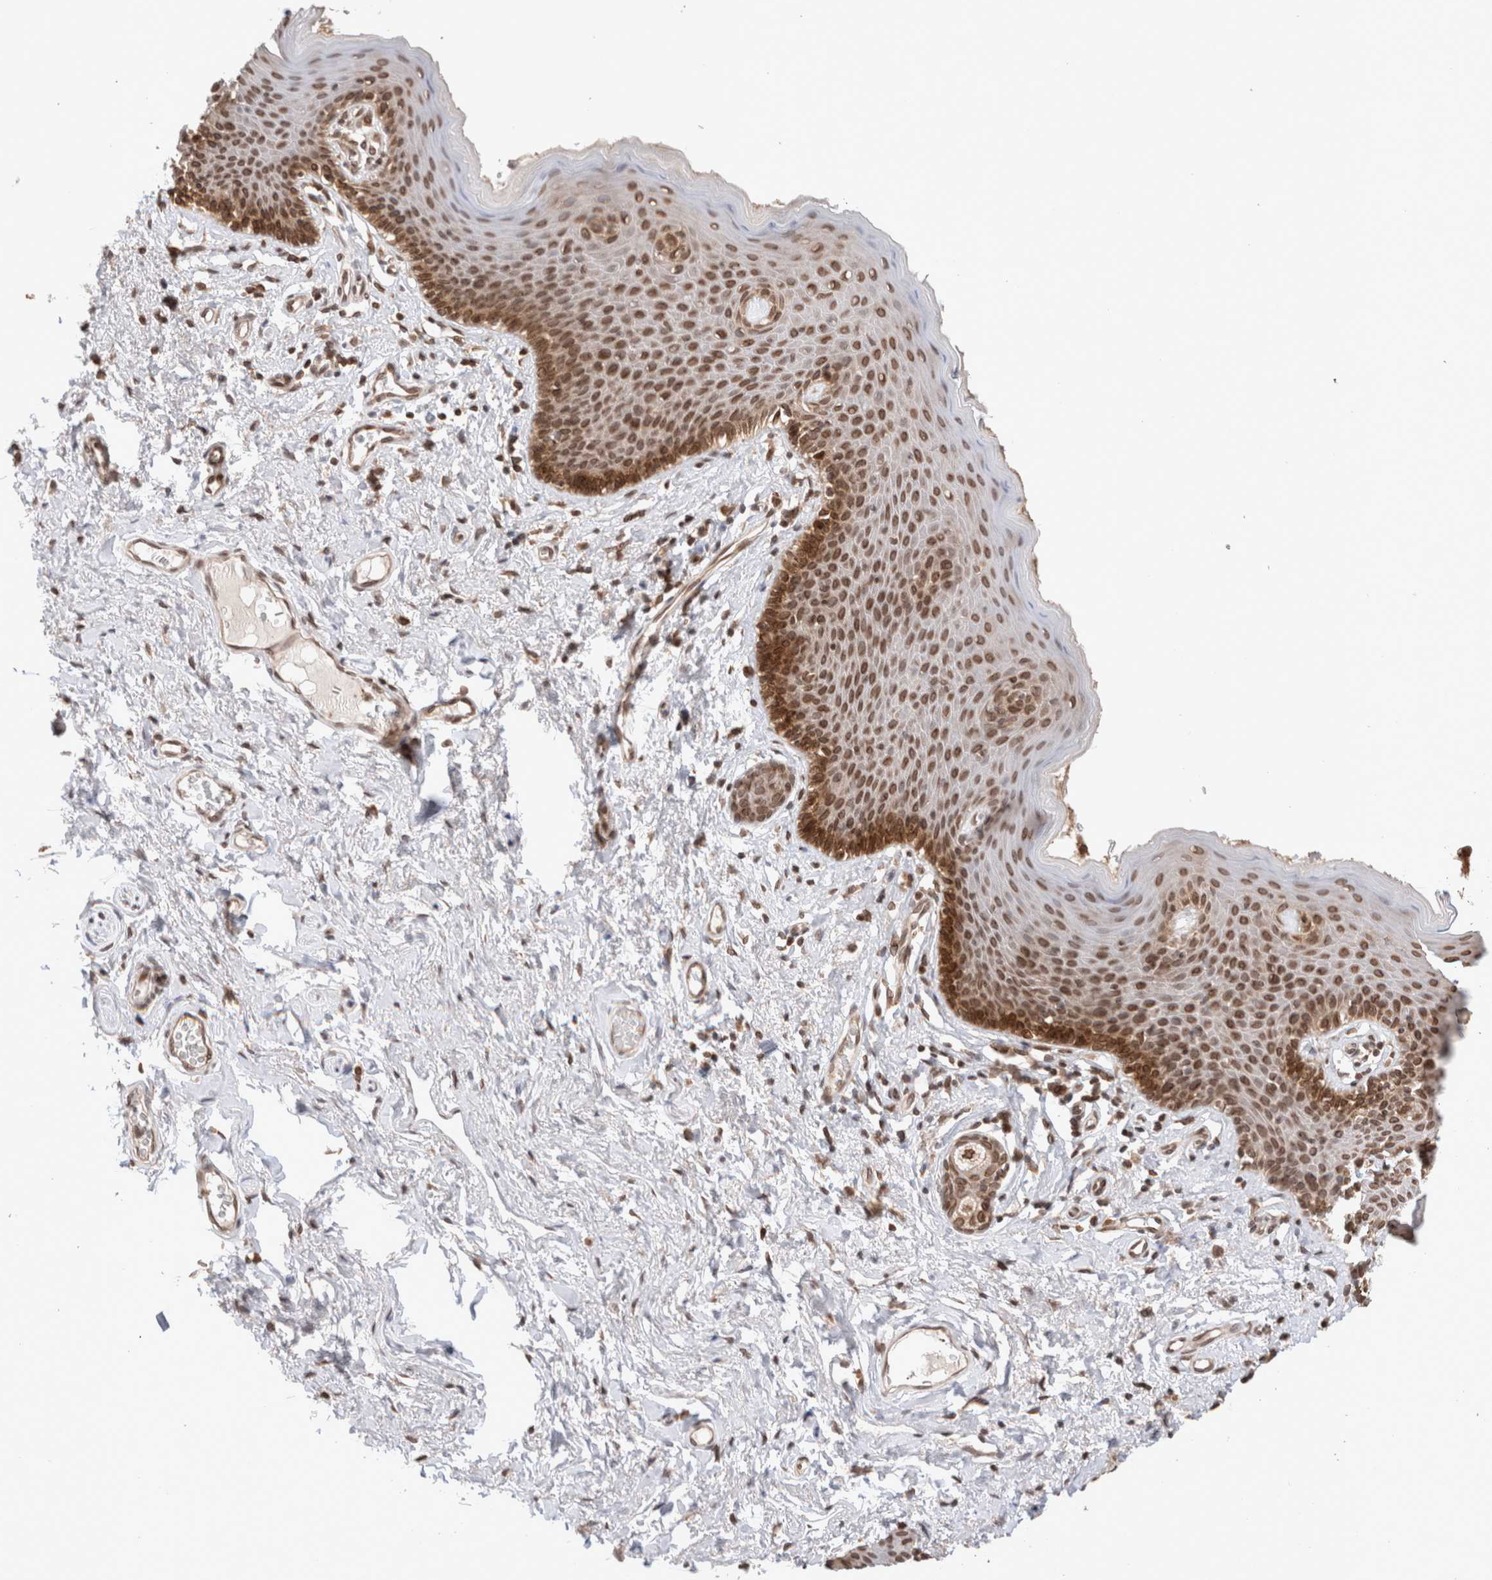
{"staining": {"intensity": "strong", "quantity": ">75%", "location": "cytoplasmic/membranous,nuclear"}, "tissue": "skin", "cell_type": "Epidermal cells", "image_type": "normal", "snomed": [{"axis": "morphology", "description": "Normal tissue, NOS"}, {"axis": "topography", "description": "Vulva"}], "caption": "Skin stained with DAB (3,3'-diaminobenzidine) IHC demonstrates high levels of strong cytoplasmic/membranous,nuclear positivity in approximately >75% of epidermal cells.", "gene": "TPR", "patient": {"sex": "female", "age": 66}}